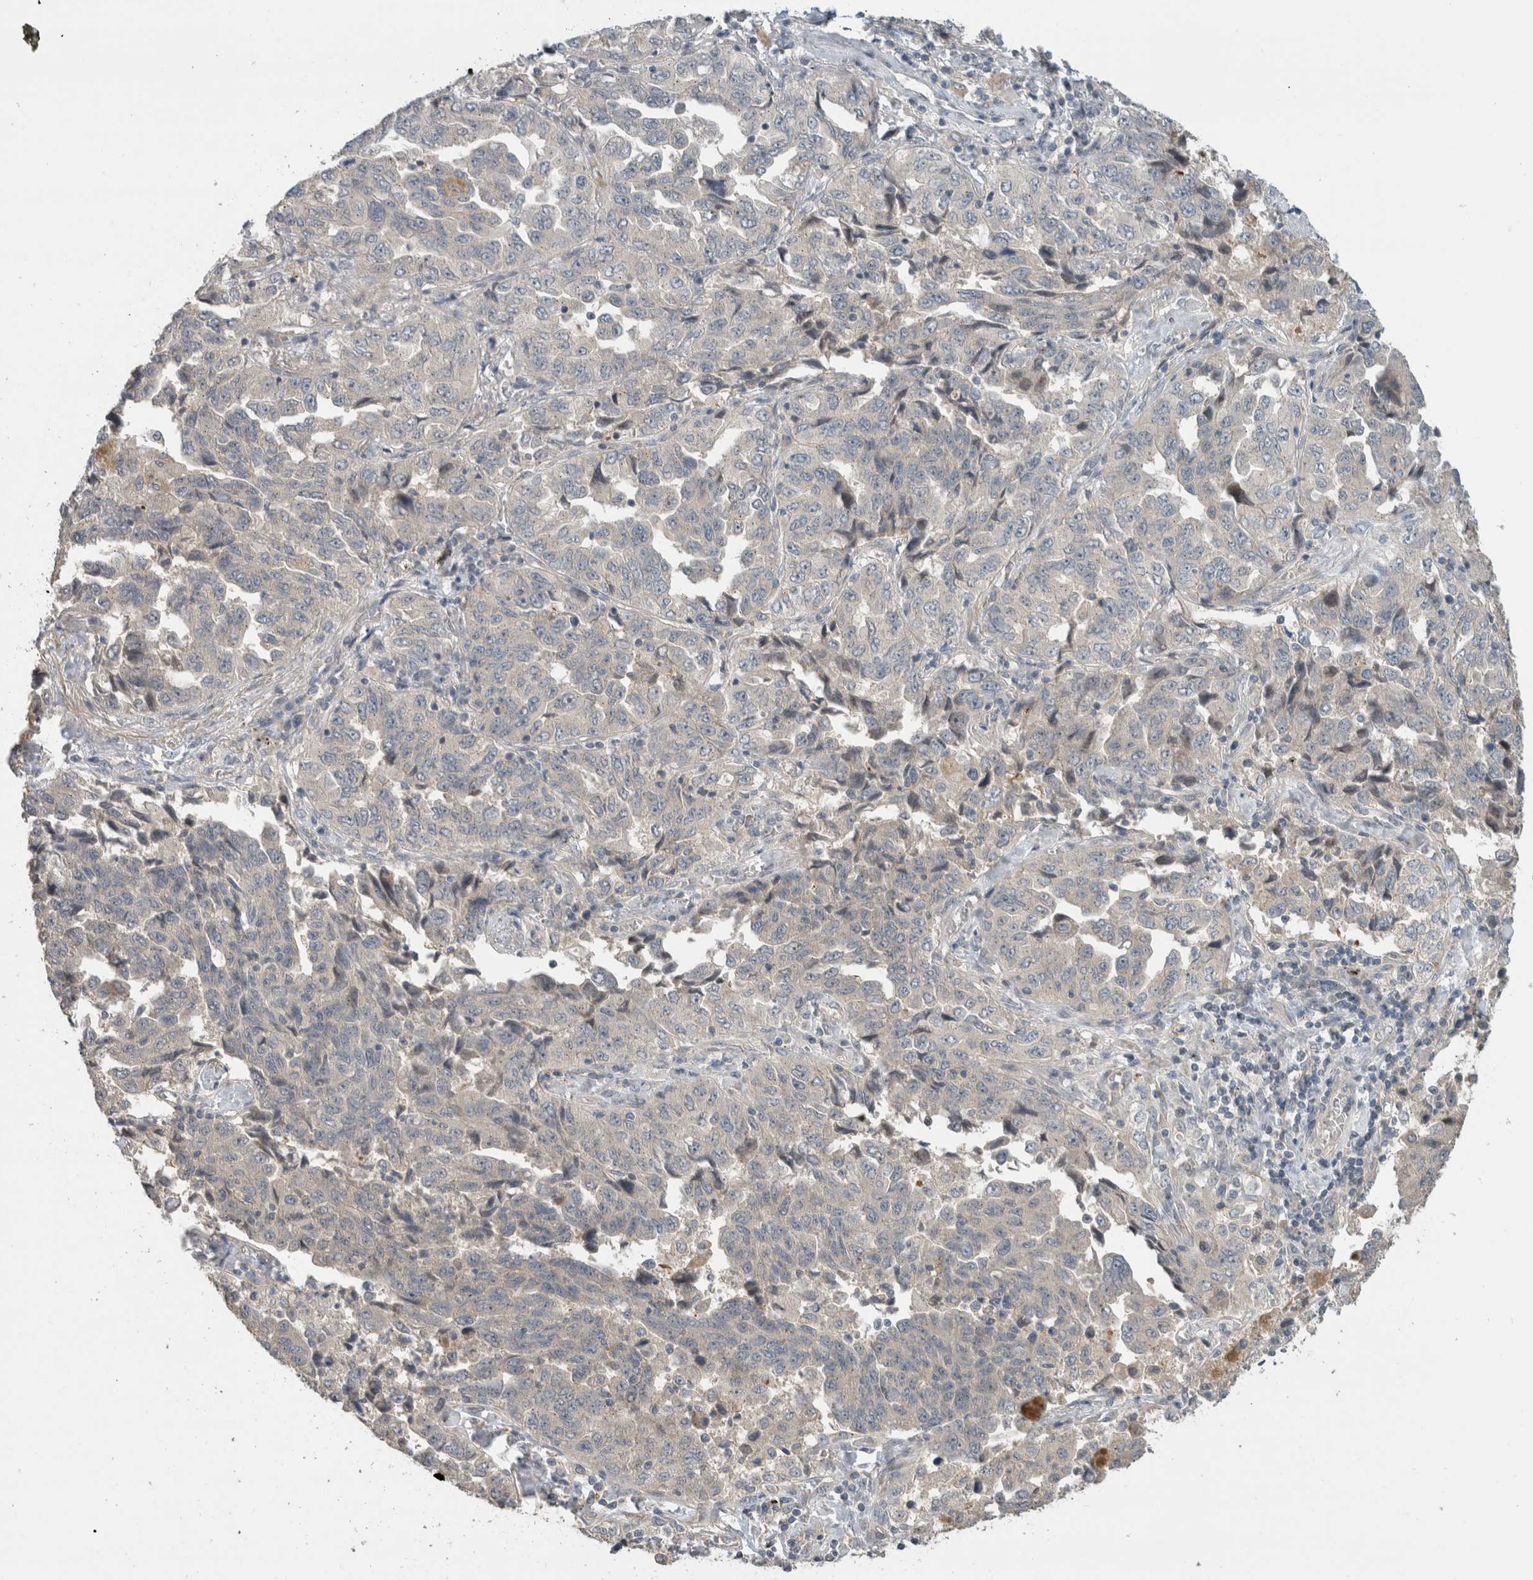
{"staining": {"intensity": "negative", "quantity": "none", "location": "none"}, "tissue": "lung cancer", "cell_type": "Tumor cells", "image_type": "cancer", "snomed": [{"axis": "morphology", "description": "Adenocarcinoma, NOS"}, {"axis": "topography", "description": "Lung"}], "caption": "Tumor cells show no significant protein expression in lung cancer (adenocarcinoma).", "gene": "ERCC6L2", "patient": {"sex": "female", "age": 51}}